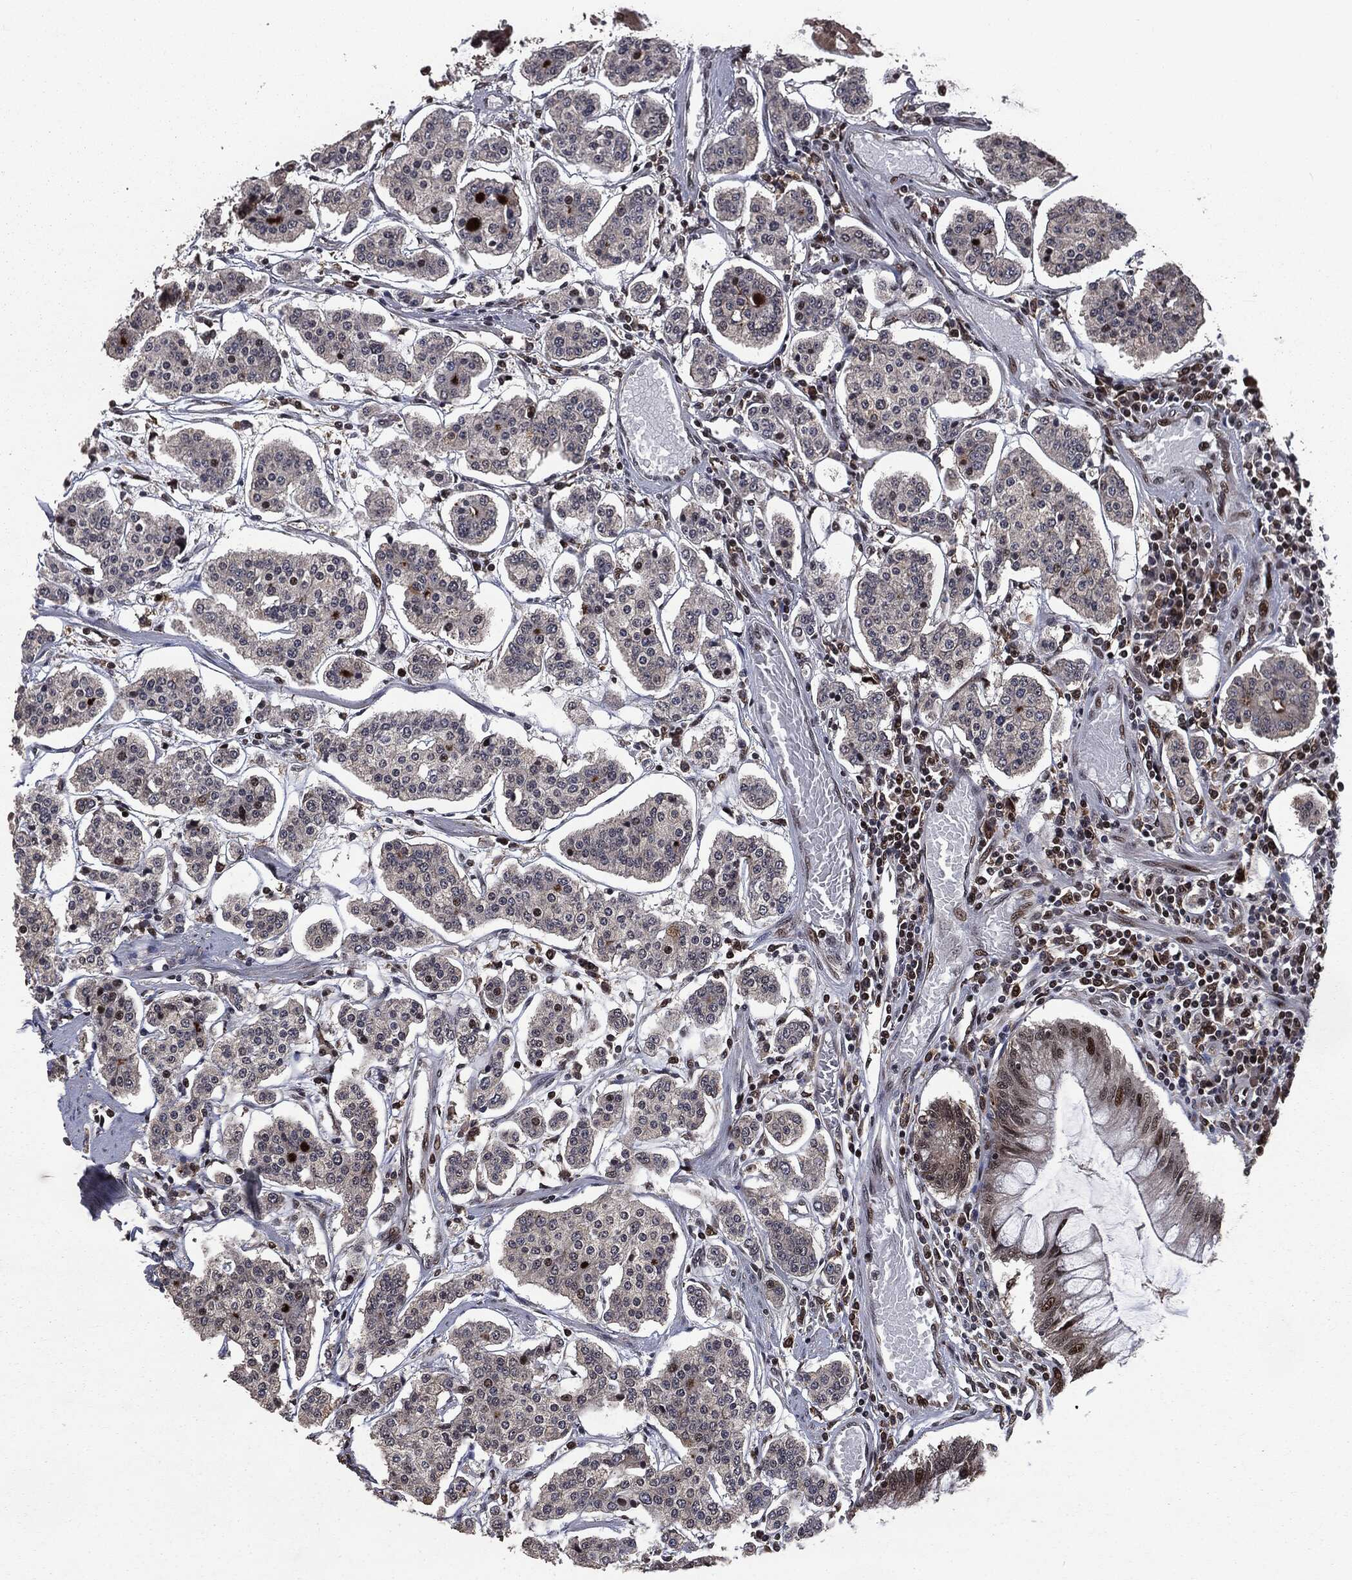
{"staining": {"intensity": "strong", "quantity": "<25%", "location": "nuclear"}, "tissue": "carcinoid", "cell_type": "Tumor cells", "image_type": "cancer", "snomed": [{"axis": "morphology", "description": "Carcinoid, malignant, NOS"}, {"axis": "topography", "description": "Small intestine"}], "caption": "Tumor cells exhibit medium levels of strong nuclear expression in about <25% of cells in human malignant carcinoid. (DAB (3,3'-diaminobenzidine) IHC, brown staining for protein, blue staining for nuclei).", "gene": "DVL2", "patient": {"sex": "female", "age": 65}}